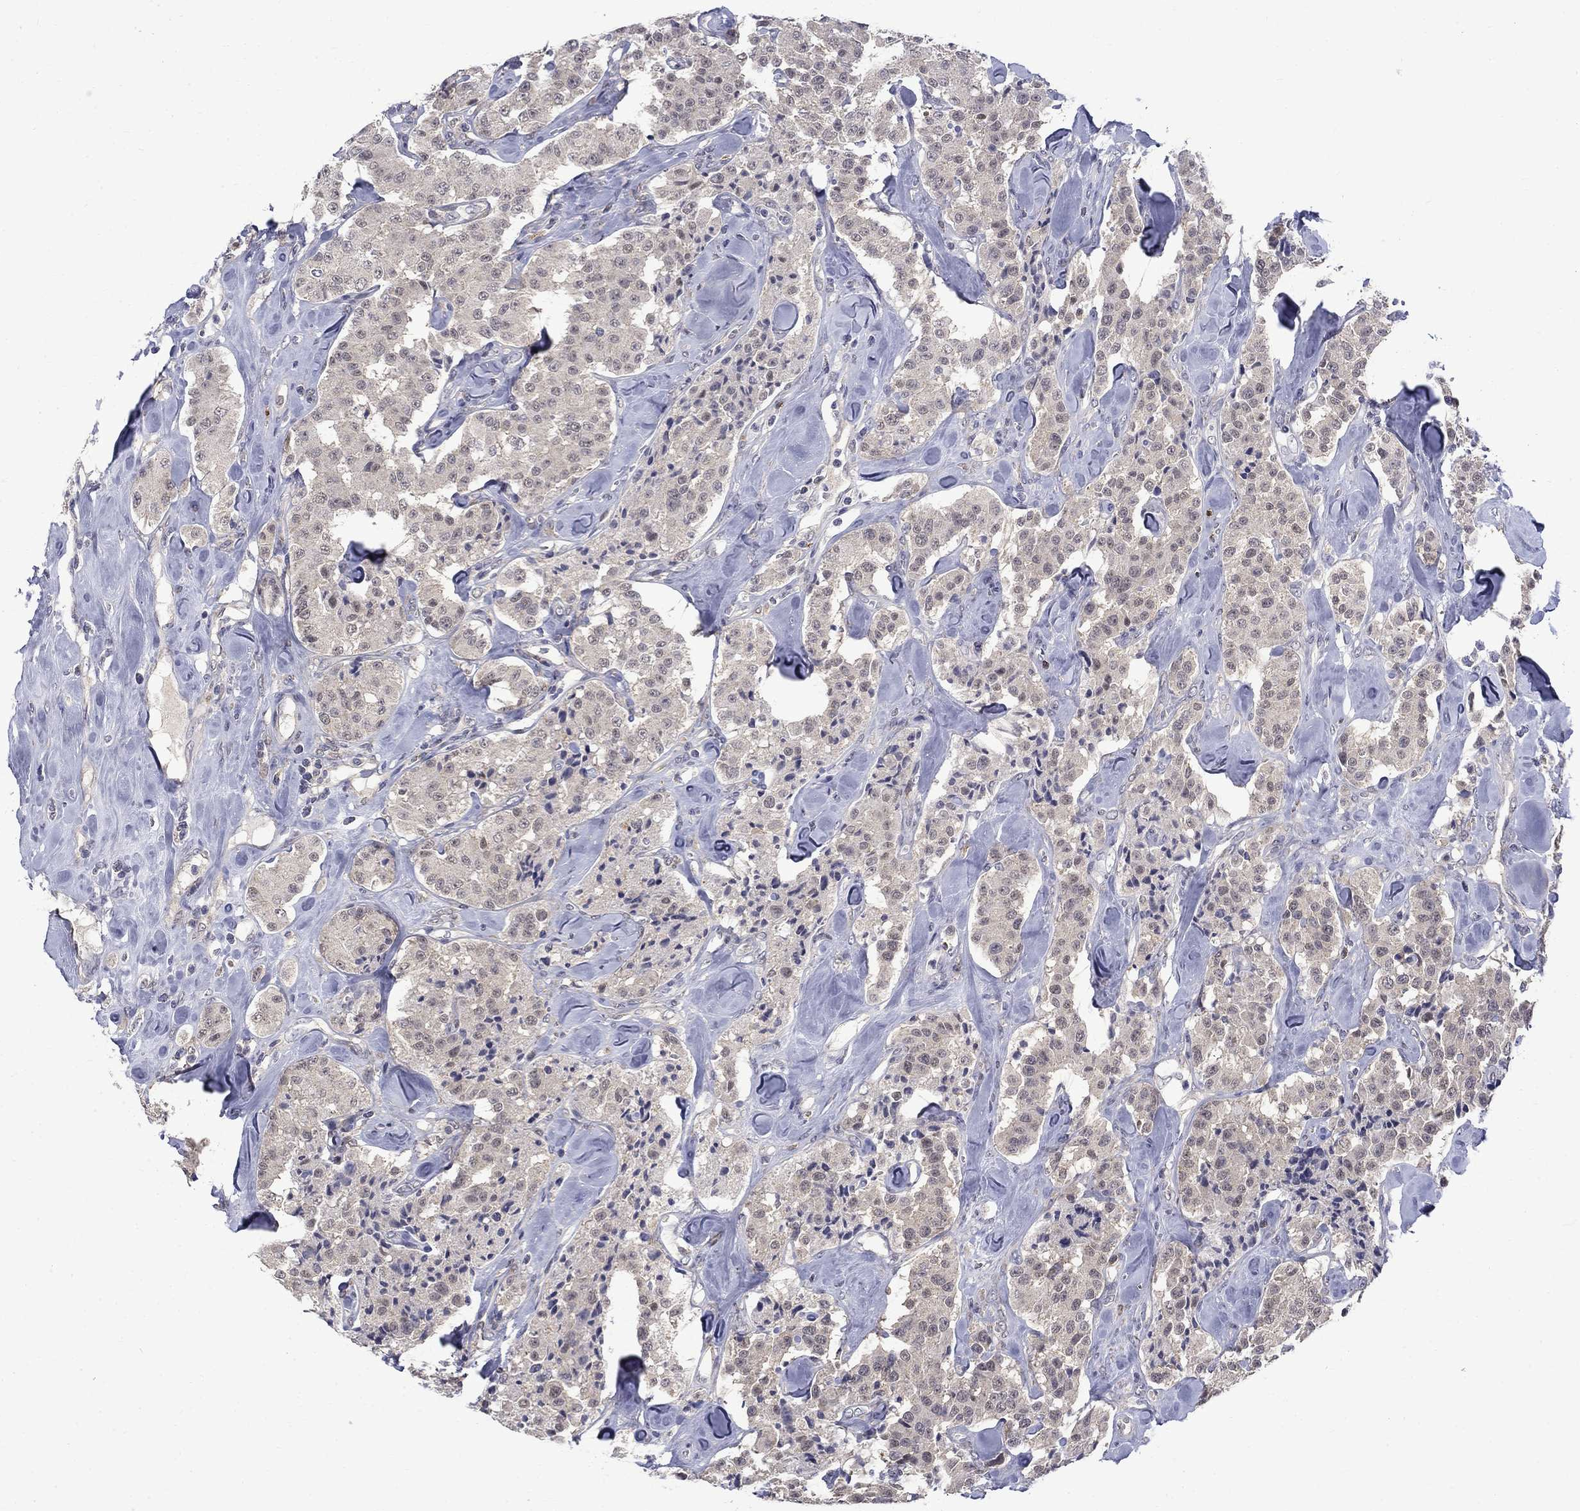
{"staining": {"intensity": "weak", "quantity": ">75%", "location": "cytoplasmic/membranous"}, "tissue": "carcinoid", "cell_type": "Tumor cells", "image_type": "cancer", "snomed": [{"axis": "morphology", "description": "Carcinoid, malignant, NOS"}, {"axis": "topography", "description": "Pancreas"}], "caption": "Immunohistochemical staining of carcinoid (malignant) exhibits weak cytoplasmic/membranous protein positivity in about >75% of tumor cells.", "gene": "PCBP3", "patient": {"sex": "male", "age": 41}}